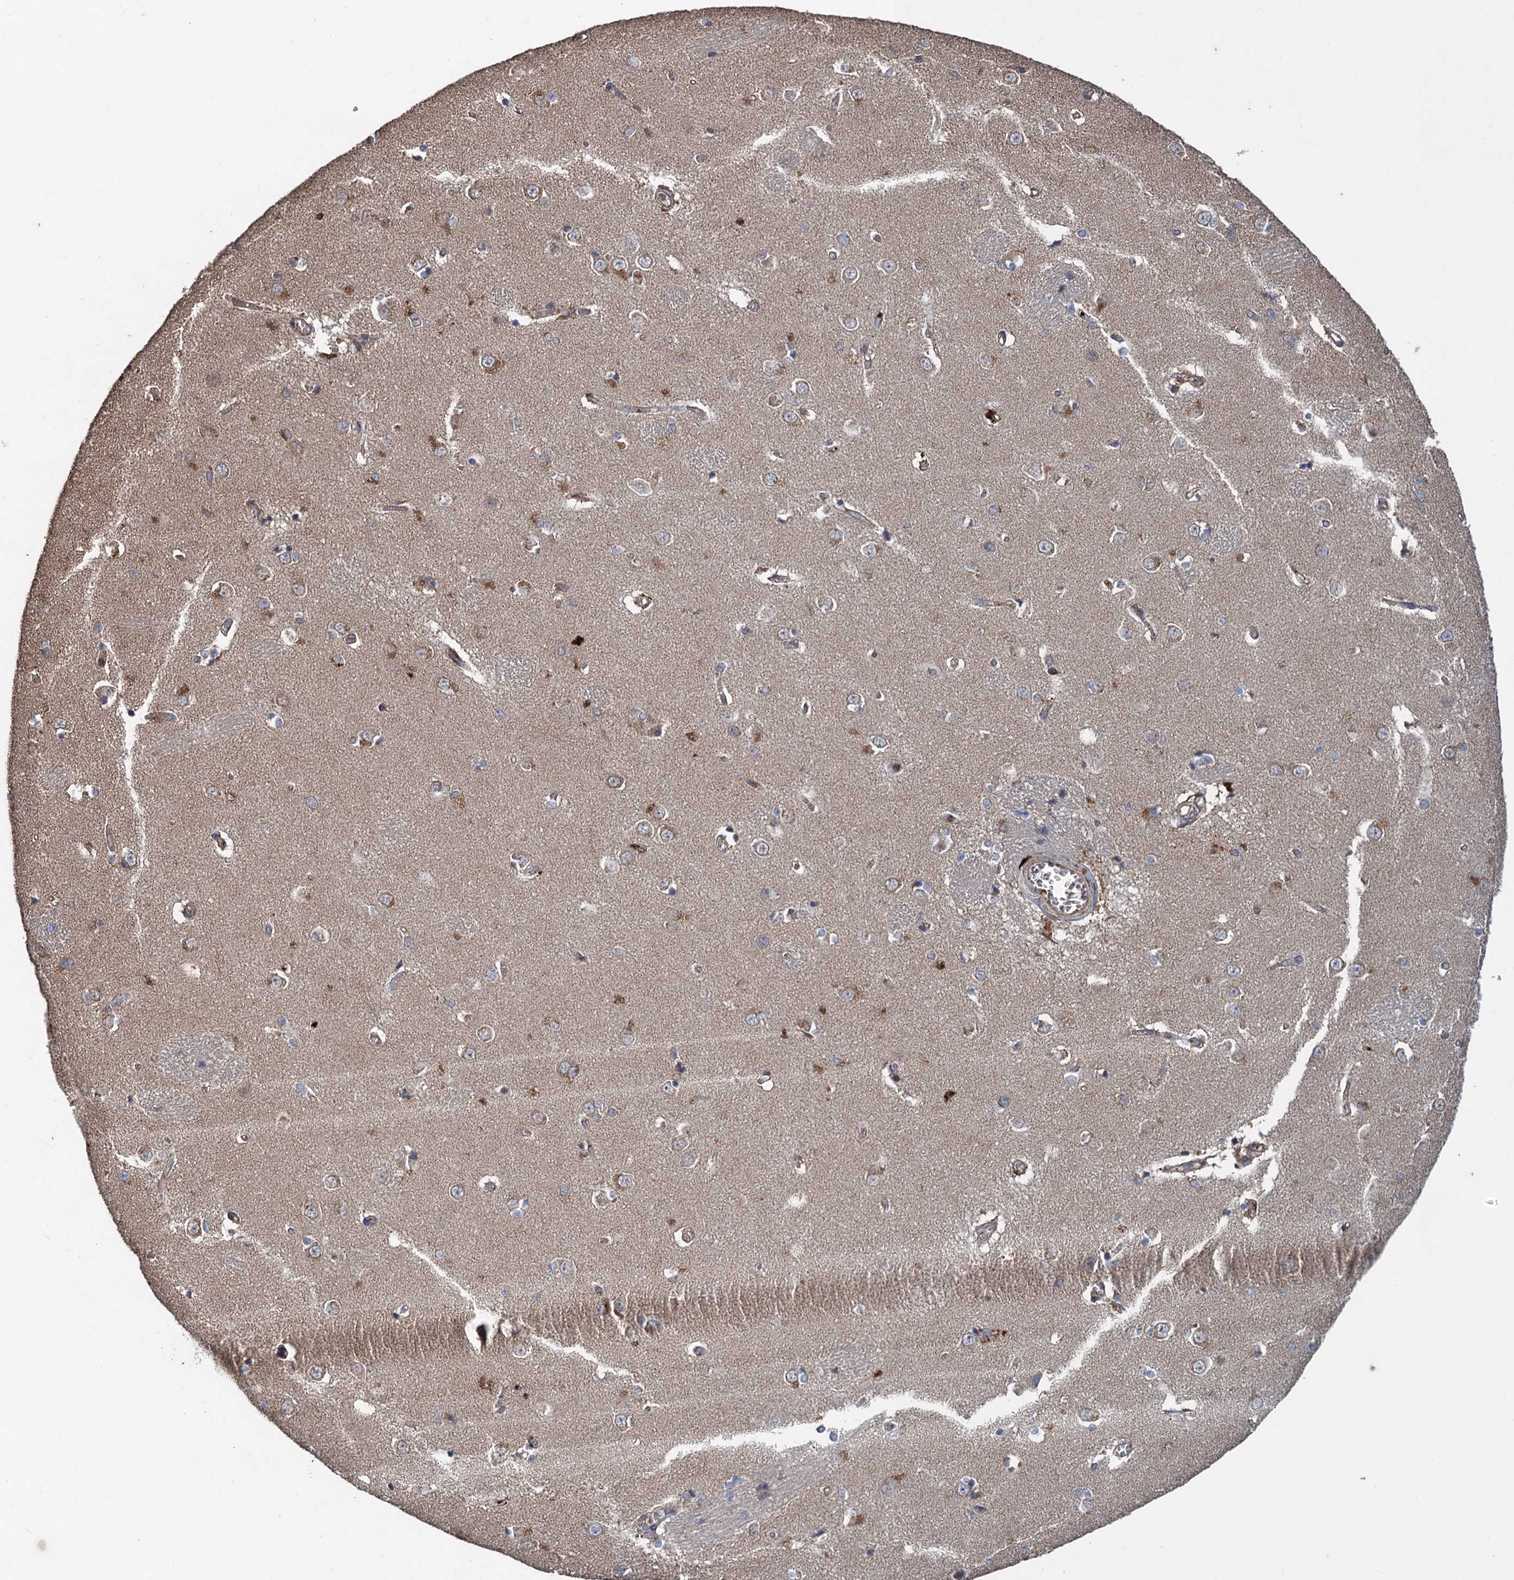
{"staining": {"intensity": "weak", "quantity": "<25%", "location": "cytoplasmic/membranous"}, "tissue": "caudate", "cell_type": "Glial cells", "image_type": "normal", "snomed": [{"axis": "morphology", "description": "Normal tissue, NOS"}, {"axis": "topography", "description": "Lateral ventricle wall"}], "caption": "This is an IHC micrograph of benign caudate. There is no positivity in glial cells.", "gene": "TXNDC11", "patient": {"sex": "male", "age": 37}}